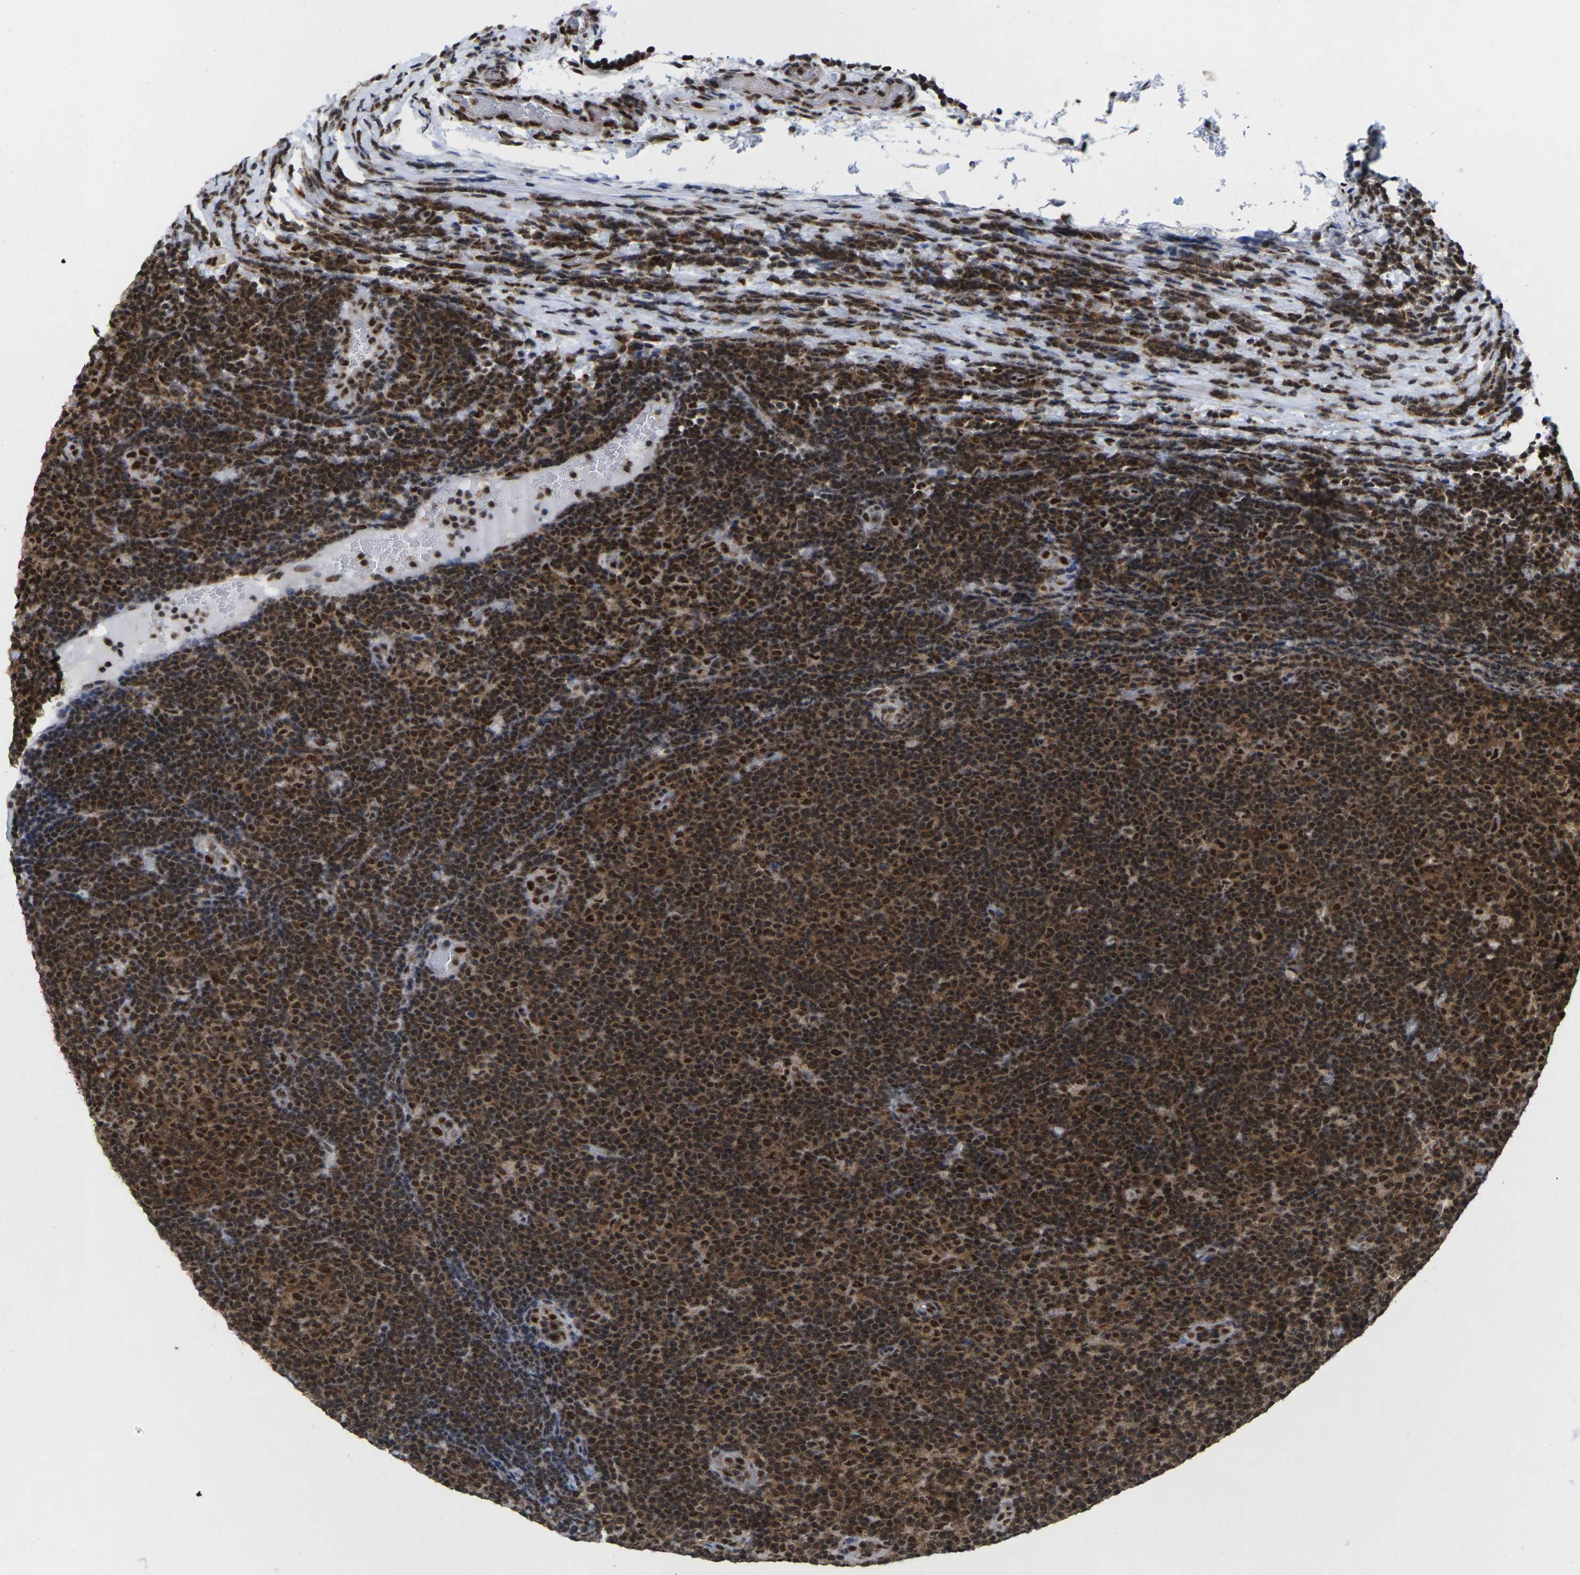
{"staining": {"intensity": "strong", "quantity": ">75%", "location": "cytoplasmic/membranous,nuclear"}, "tissue": "lymphoma", "cell_type": "Tumor cells", "image_type": "cancer", "snomed": [{"axis": "morphology", "description": "Malignant lymphoma, non-Hodgkin's type, Low grade"}, {"axis": "topography", "description": "Soft tissue"}], "caption": "Tumor cells demonstrate strong cytoplasmic/membranous and nuclear positivity in about >75% of cells in lymphoma.", "gene": "MAGOH", "patient": {"sex": "male", "age": 92}}